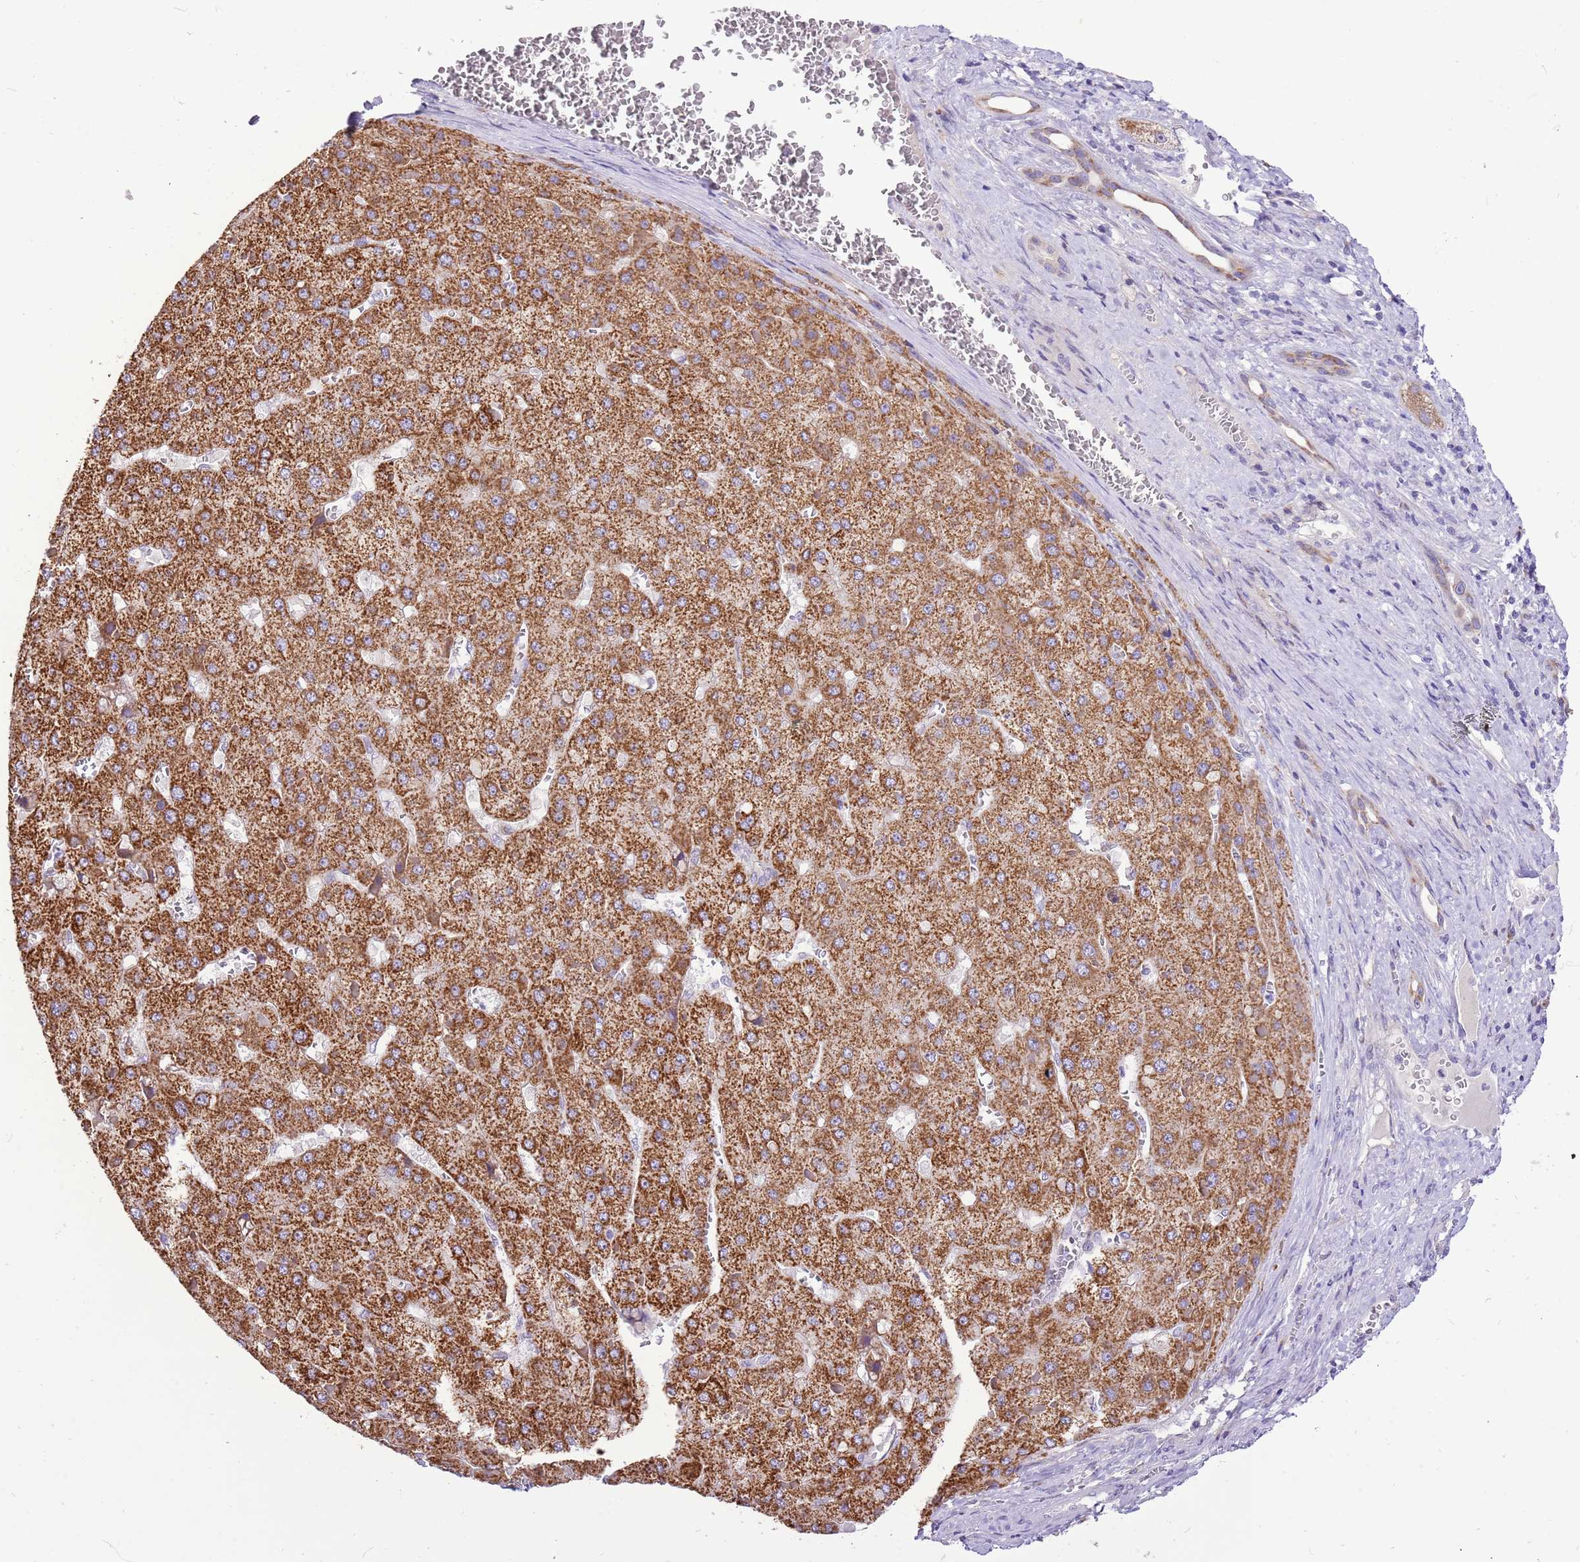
{"staining": {"intensity": "strong", "quantity": ">75%", "location": "cytoplasmic/membranous"}, "tissue": "liver cancer", "cell_type": "Tumor cells", "image_type": "cancer", "snomed": [{"axis": "morphology", "description": "Carcinoma, Hepatocellular, NOS"}, {"axis": "topography", "description": "Liver"}], "caption": "A micrograph of human hepatocellular carcinoma (liver) stained for a protein reveals strong cytoplasmic/membranous brown staining in tumor cells. The staining was performed using DAB, with brown indicating positive protein expression. Nuclei are stained blue with hematoxylin.", "gene": "COX17", "patient": {"sex": "female", "age": 73}}